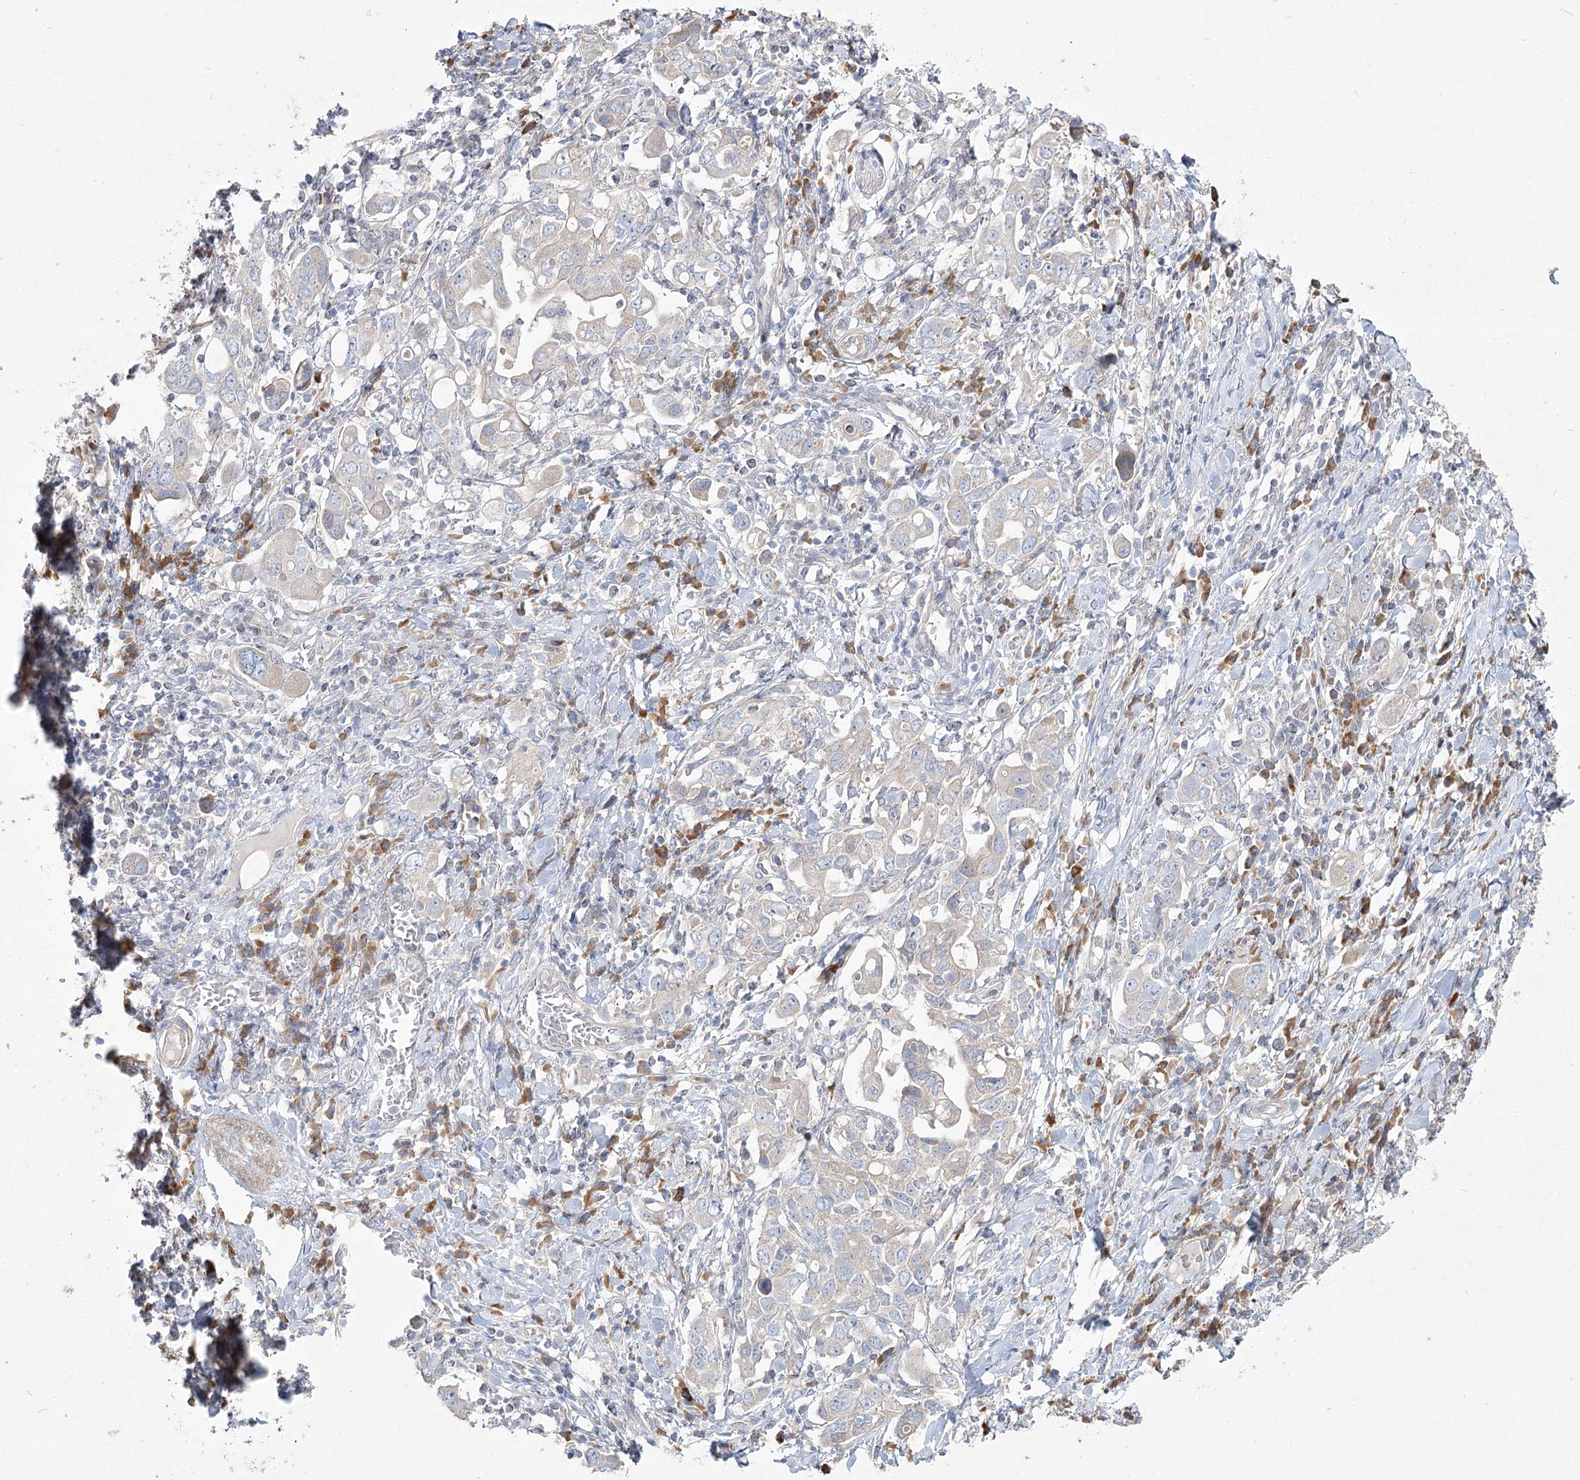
{"staining": {"intensity": "negative", "quantity": "none", "location": "none"}, "tissue": "stomach cancer", "cell_type": "Tumor cells", "image_type": "cancer", "snomed": [{"axis": "morphology", "description": "Adenocarcinoma, NOS"}, {"axis": "topography", "description": "Stomach, upper"}], "caption": "Stomach cancer was stained to show a protein in brown. There is no significant positivity in tumor cells.", "gene": "CAMTA1", "patient": {"sex": "male", "age": 62}}